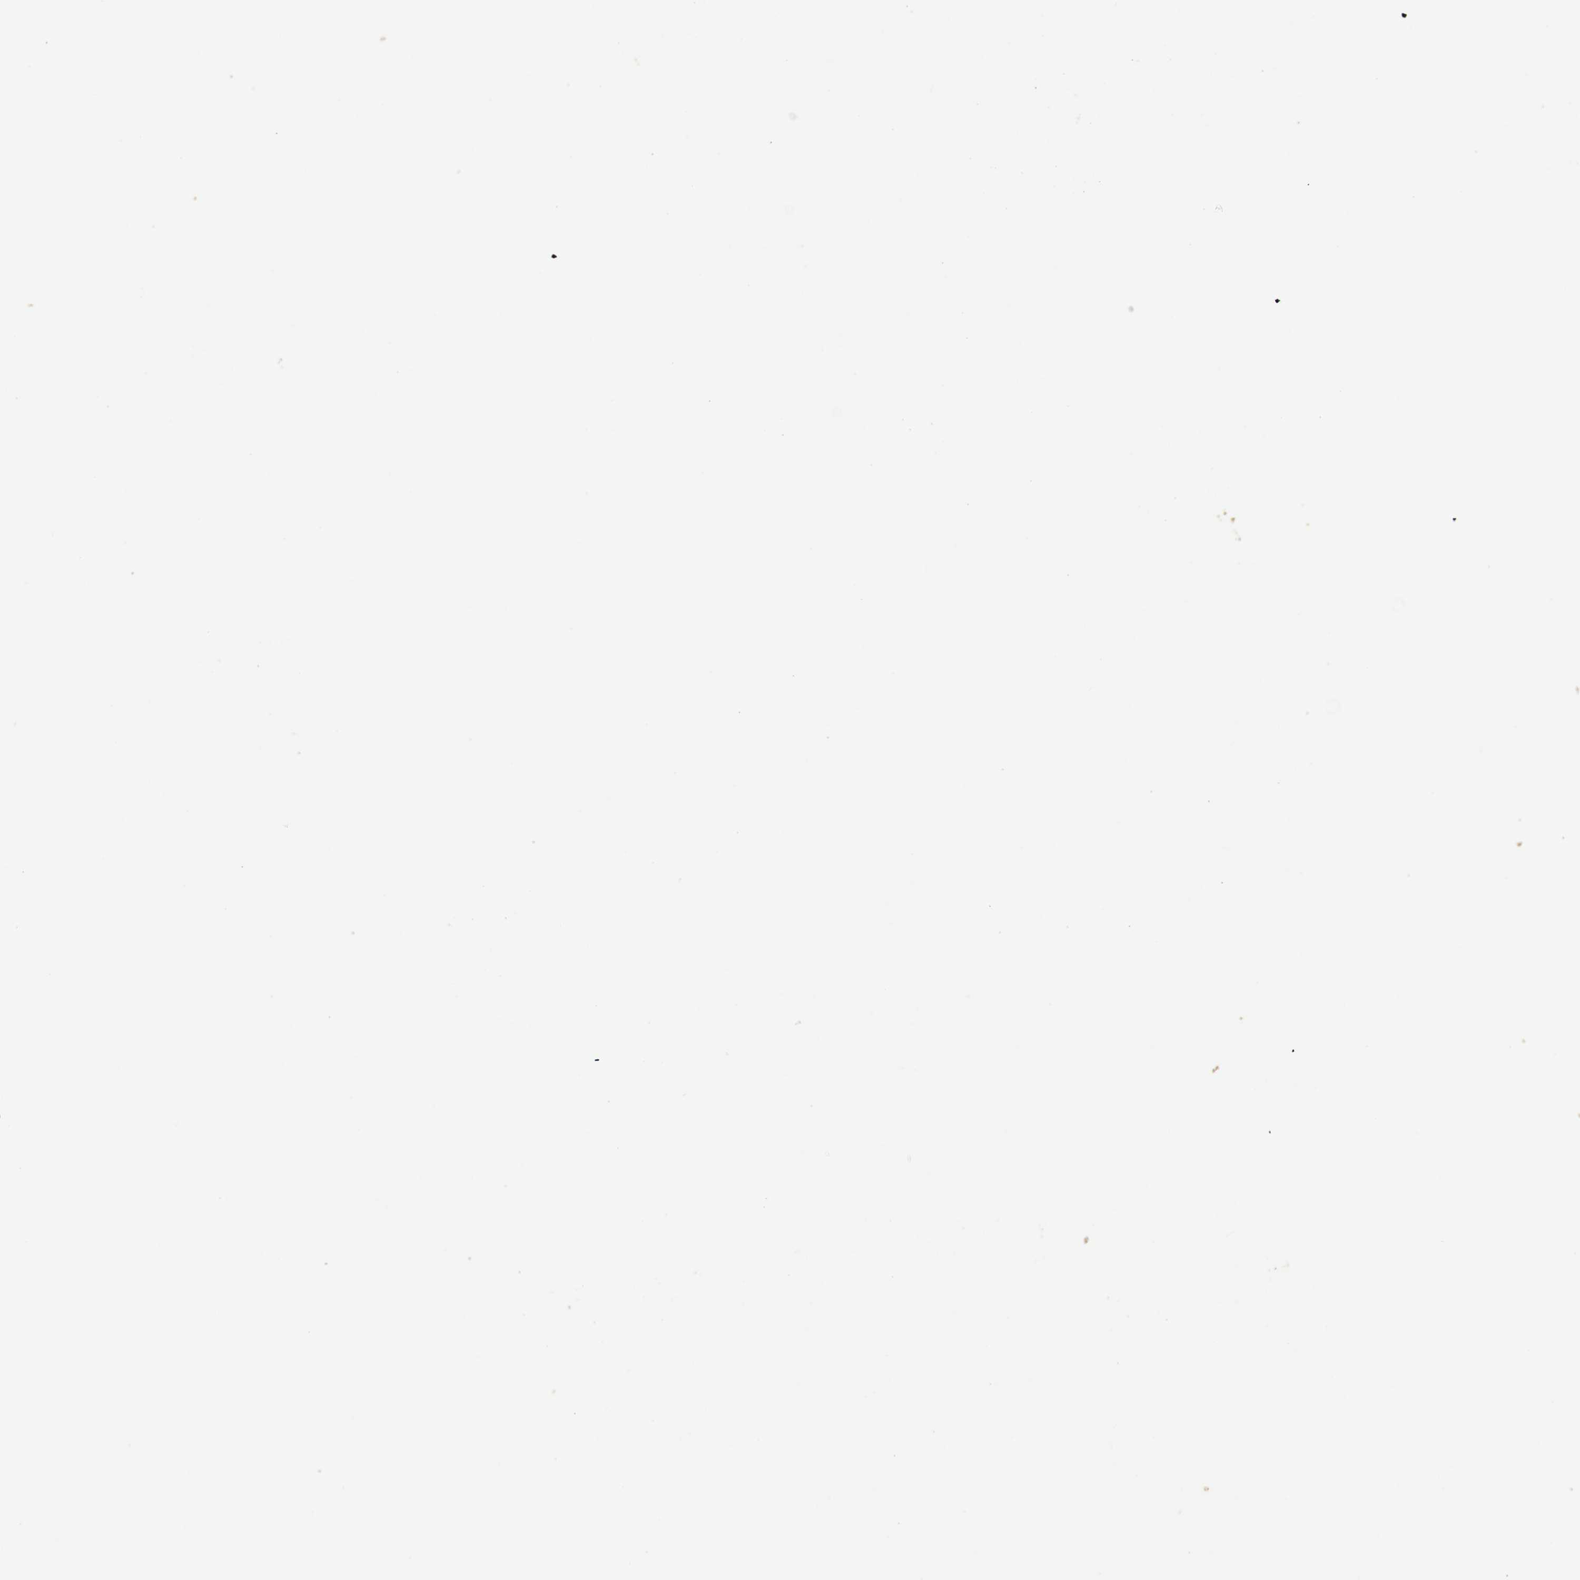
{"staining": {"intensity": "moderate", "quantity": ">75%", "location": "nuclear"}, "tissue": "melanoma", "cell_type": "Tumor cells", "image_type": "cancer", "snomed": [{"axis": "morphology", "description": "Malignant melanoma, NOS"}, {"axis": "topography", "description": "Skin"}], "caption": "Tumor cells reveal medium levels of moderate nuclear positivity in about >75% of cells in human malignant melanoma.", "gene": "PYM1", "patient": {"sex": "female", "age": 81}}